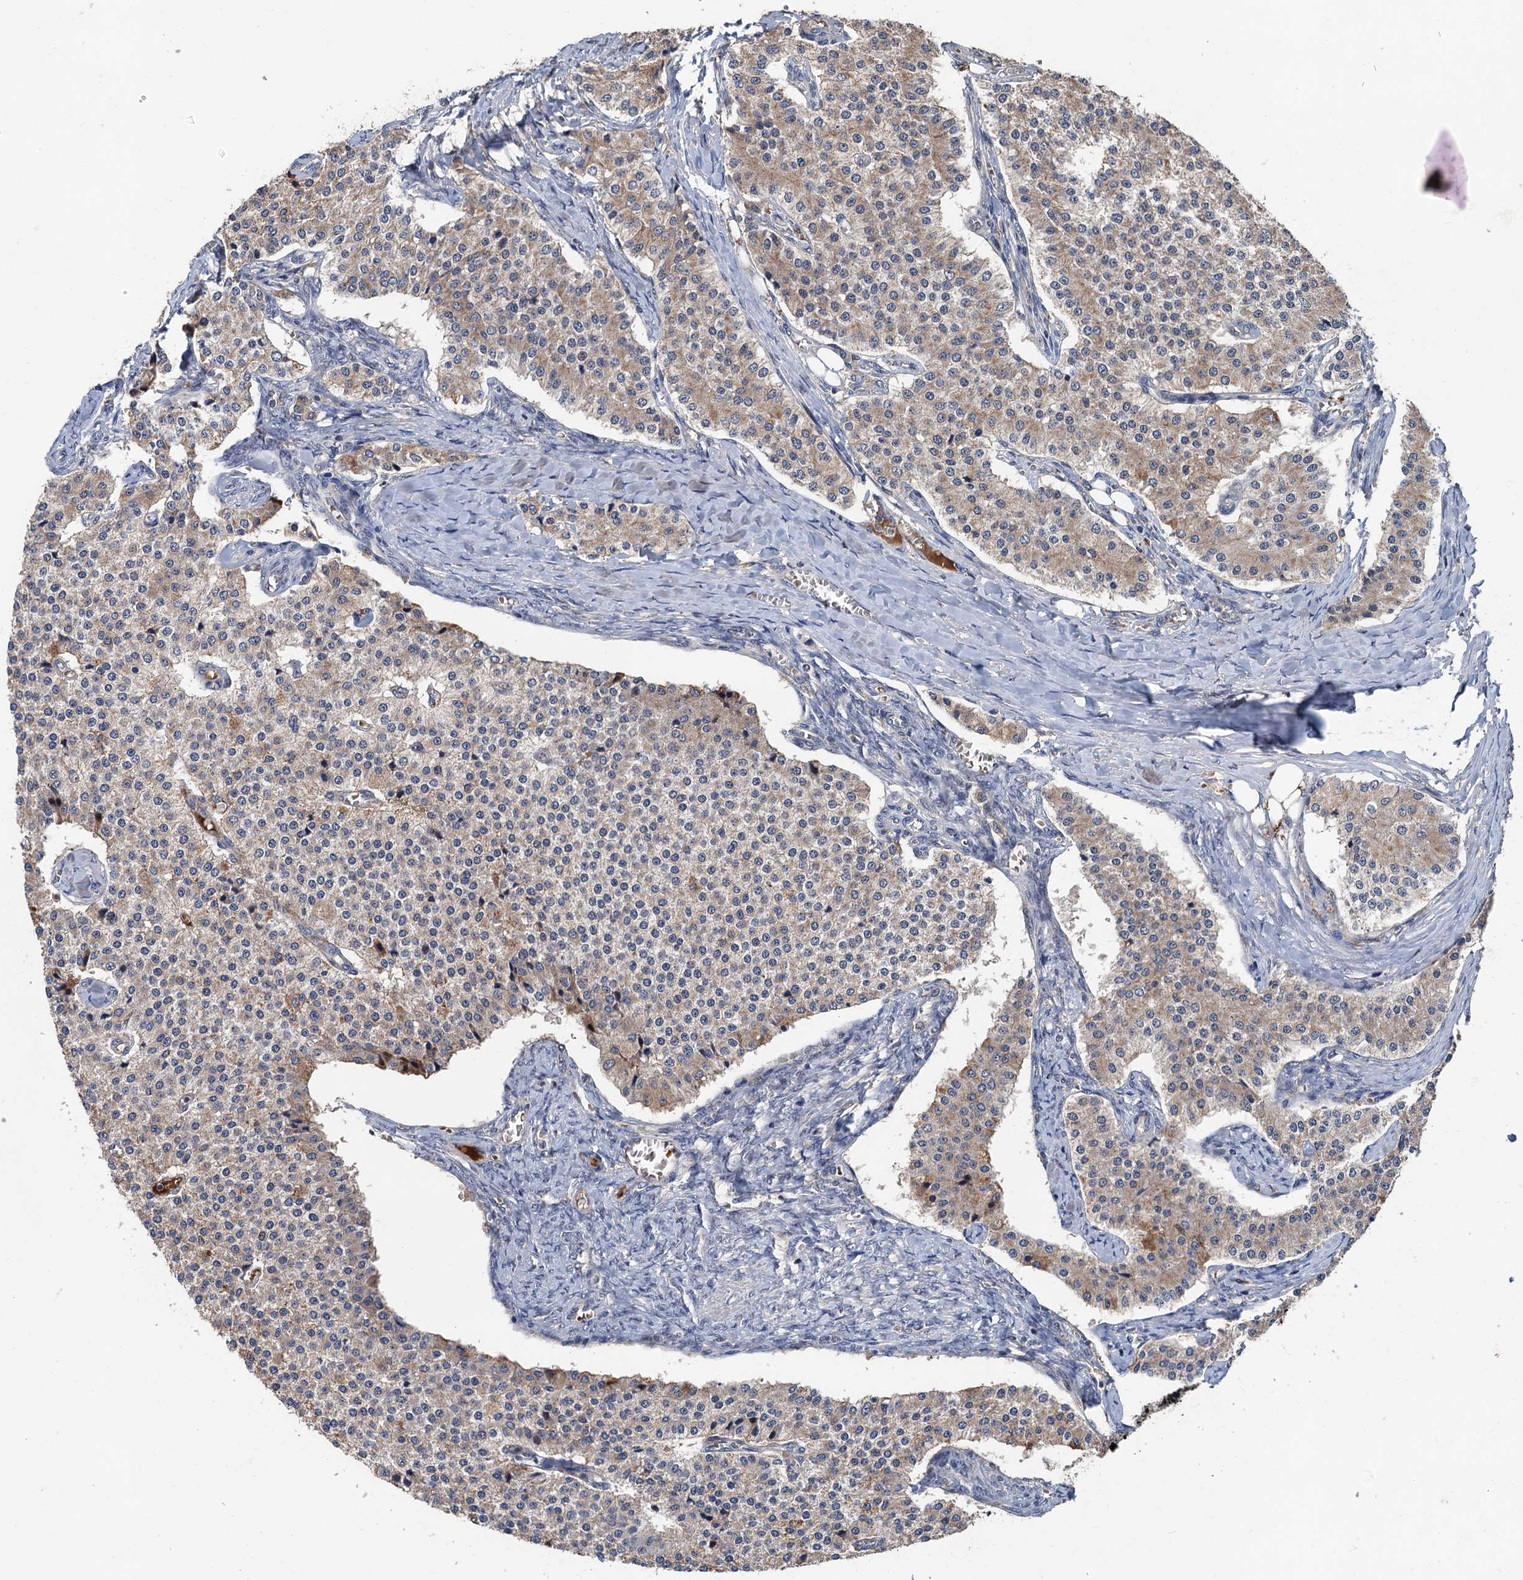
{"staining": {"intensity": "weak", "quantity": "25%-75%", "location": "cytoplasmic/membranous"}, "tissue": "carcinoid", "cell_type": "Tumor cells", "image_type": "cancer", "snomed": [{"axis": "morphology", "description": "Carcinoid, malignant, NOS"}, {"axis": "topography", "description": "Colon"}], "caption": "Carcinoid (malignant) stained for a protein (brown) demonstrates weak cytoplasmic/membranous positive staining in about 25%-75% of tumor cells.", "gene": "ZNF438", "patient": {"sex": "female", "age": 52}}